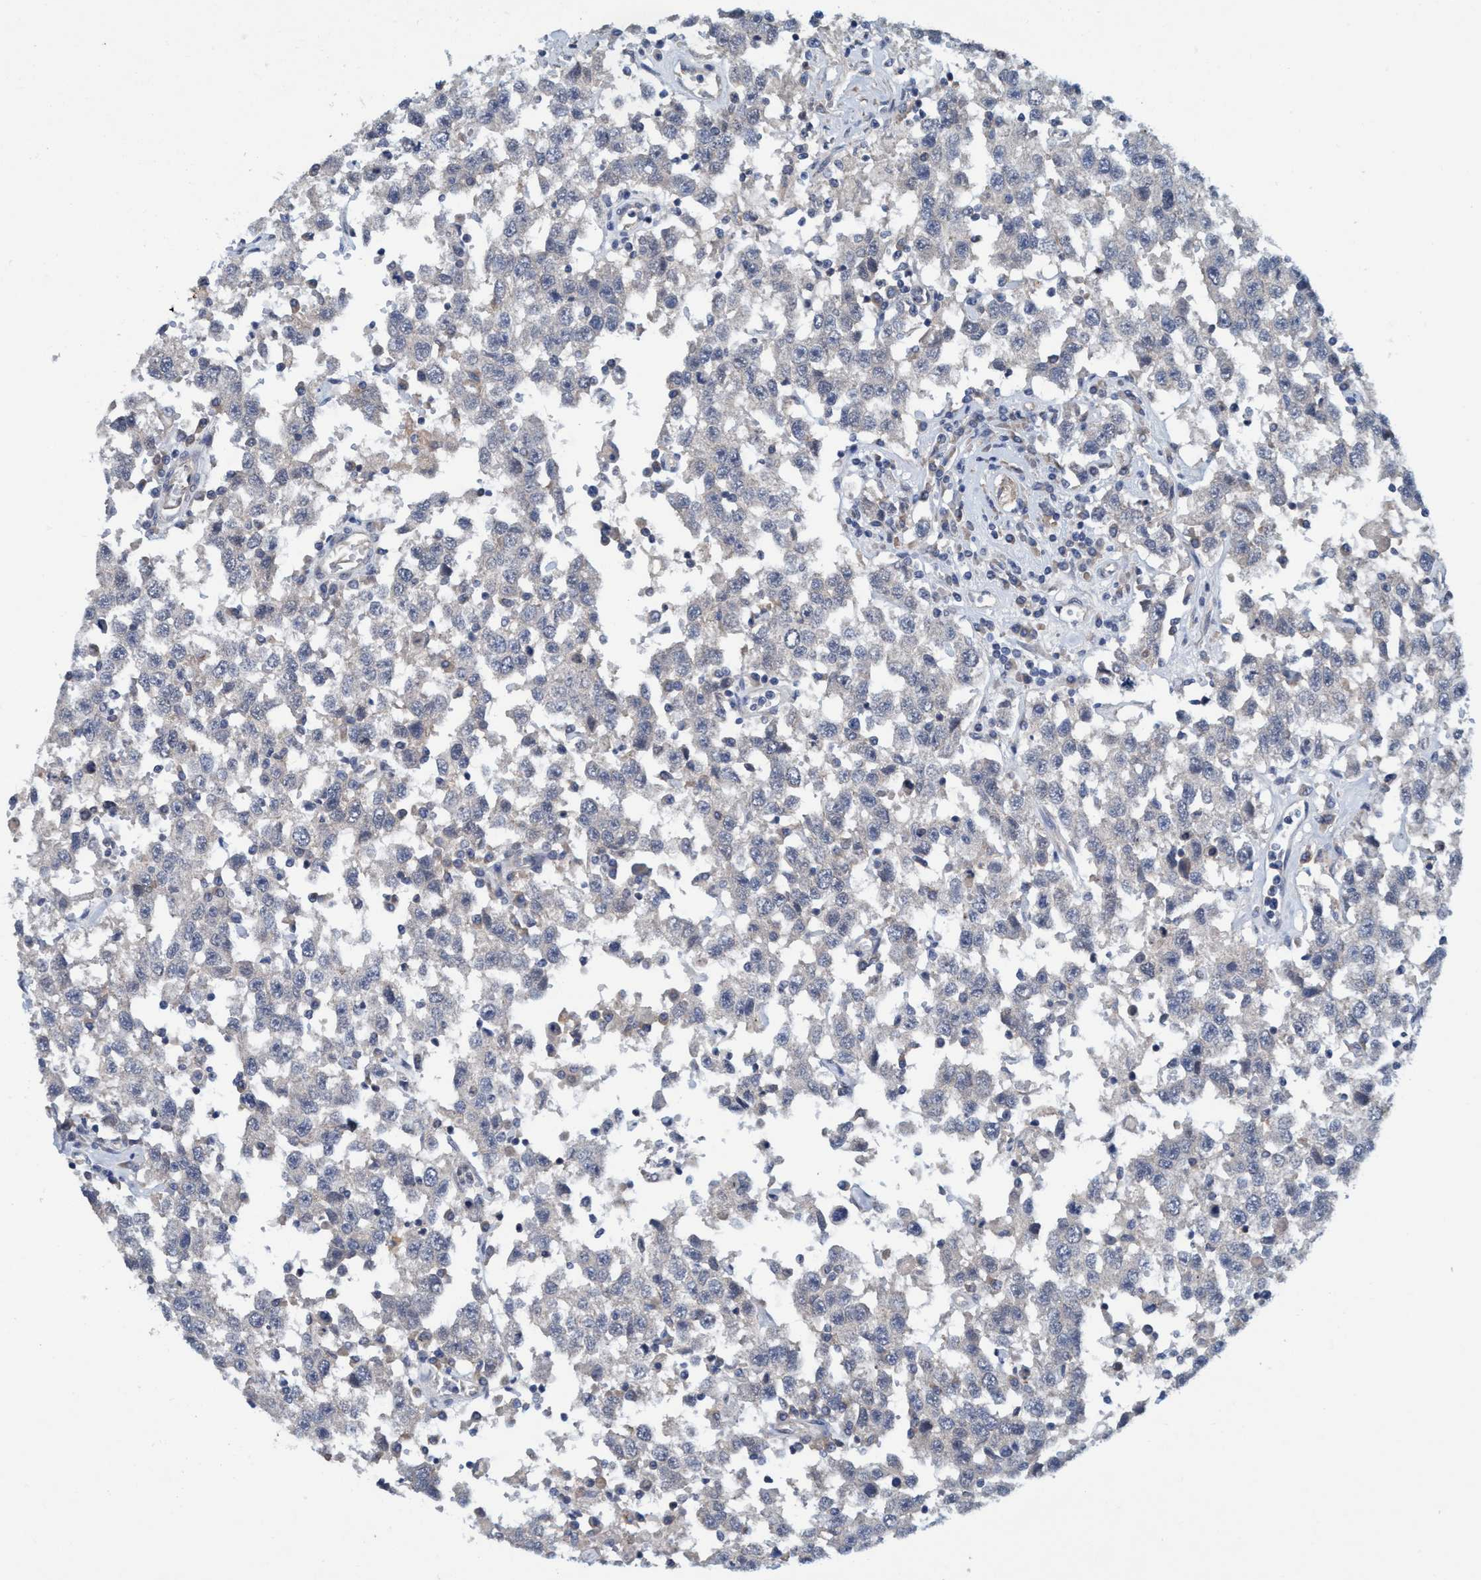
{"staining": {"intensity": "negative", "quantity": "none", "location": "none"}, "tissue": "testis cancer", "cell_type": "Tumor cells", "image_type": "cancer", "snomed": [{"axis": "morphology", "description": "Seminoma, NOS"}, {"axis": "topography", "description": "Testis"}], "caption": "DAB immunohistochemical staining of human seminoma (testis) shows no significant positivity in tumor cells.", "gene": "TRIM65", "patient": {"sex": "male", "age": 41}}